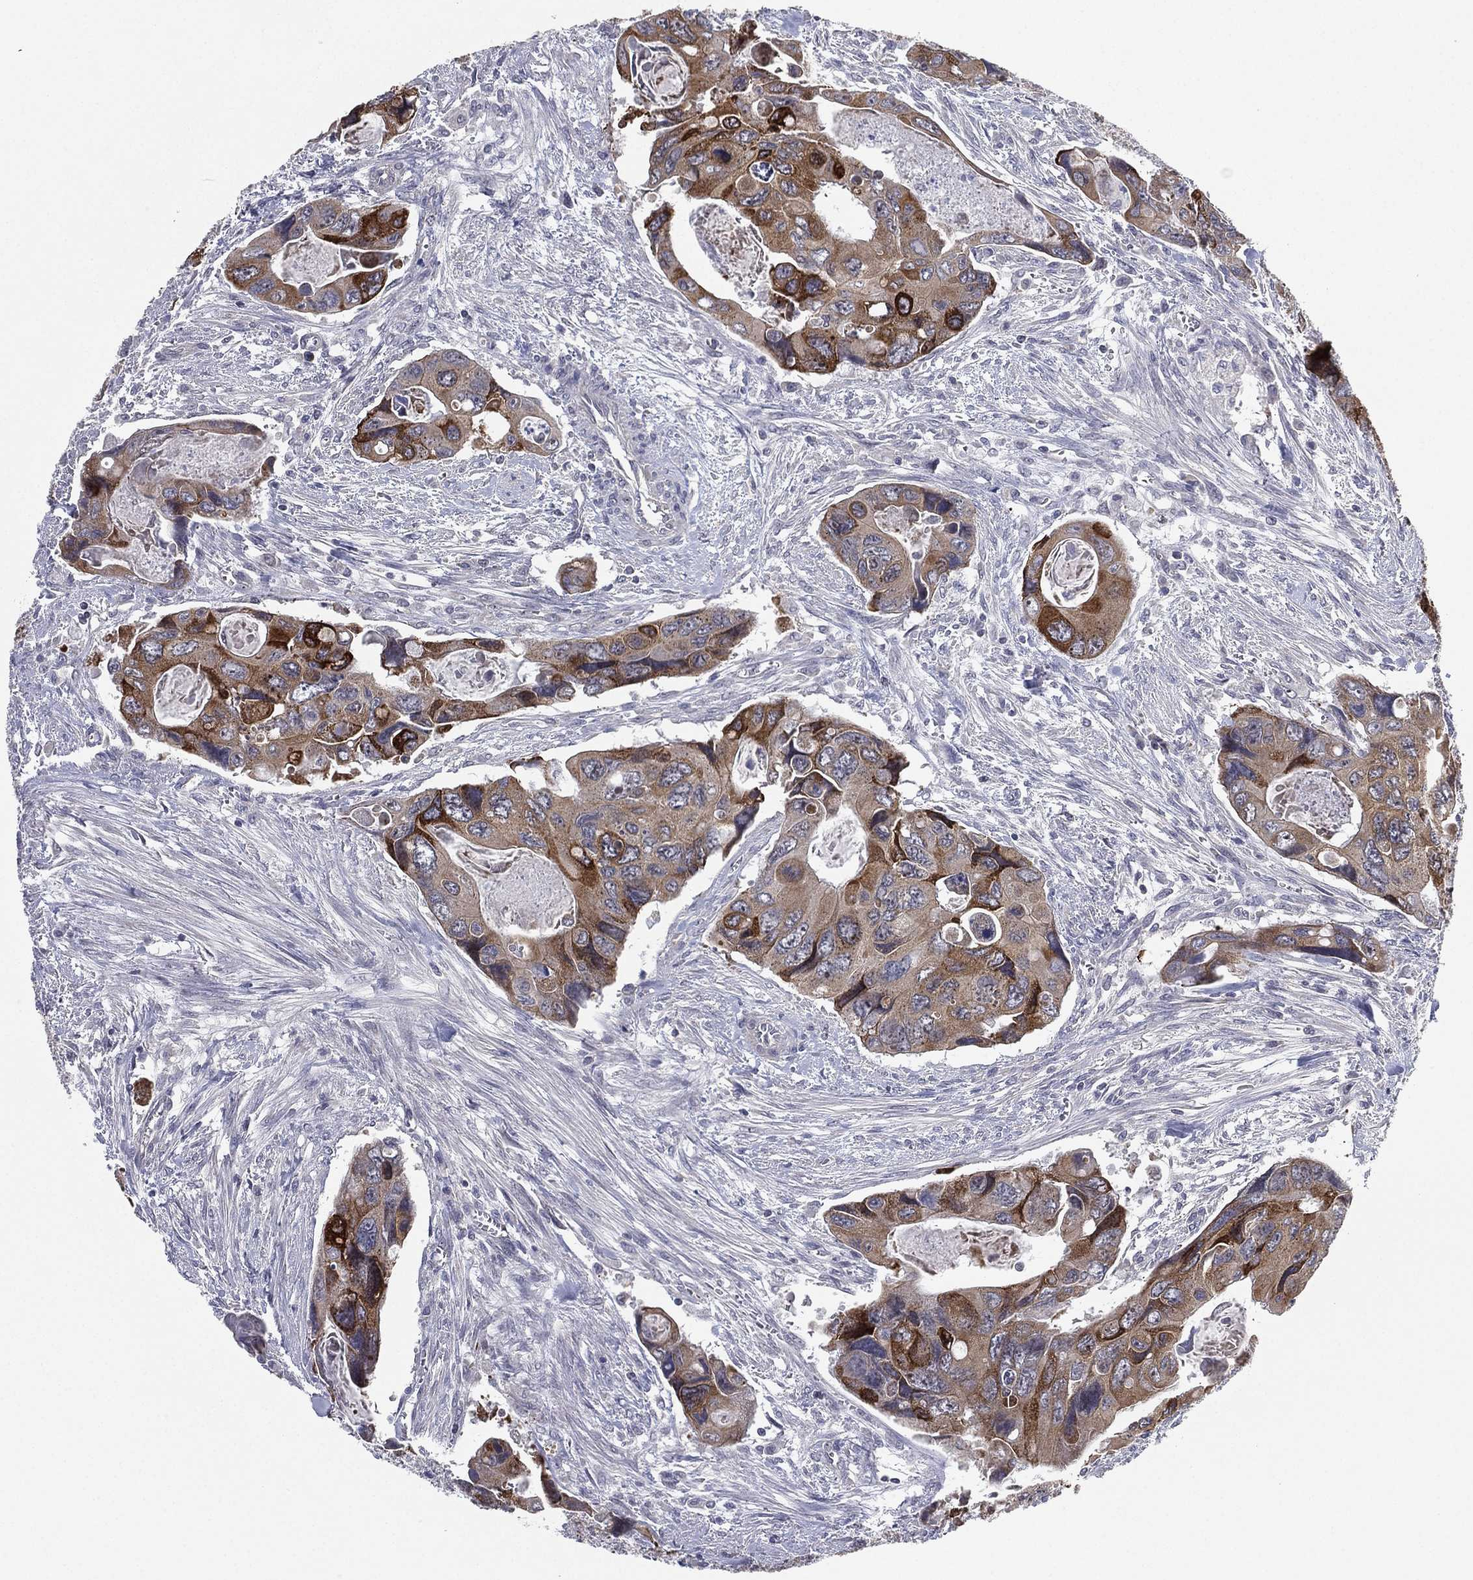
{"staining": {"intensity": "moderate", "quantity": "25%-75%", "location": "cytoplasmic/membranous"}, "tissue": "colorectal cancer", "cell_type": "Tumor cells", "image_type": "cancer", "snomed": [{"axis": "morphology", "description": "Adenocarcinoma, NOS"}, {"axis": "topography", "description": "Rectum"}], "caption": "IHC photomicrograph of neoplastic tissue: colorectal cancer stained using immunohistochemistry (IHC) shows medium levels of moderate protein expression localized specifically in the cytoplasmic/membranous of tumor cells, appearing as a cytoplasmic/membranous brown color.", "gene": "KAT14", "patient": {"sex": "male", "age": 62}}